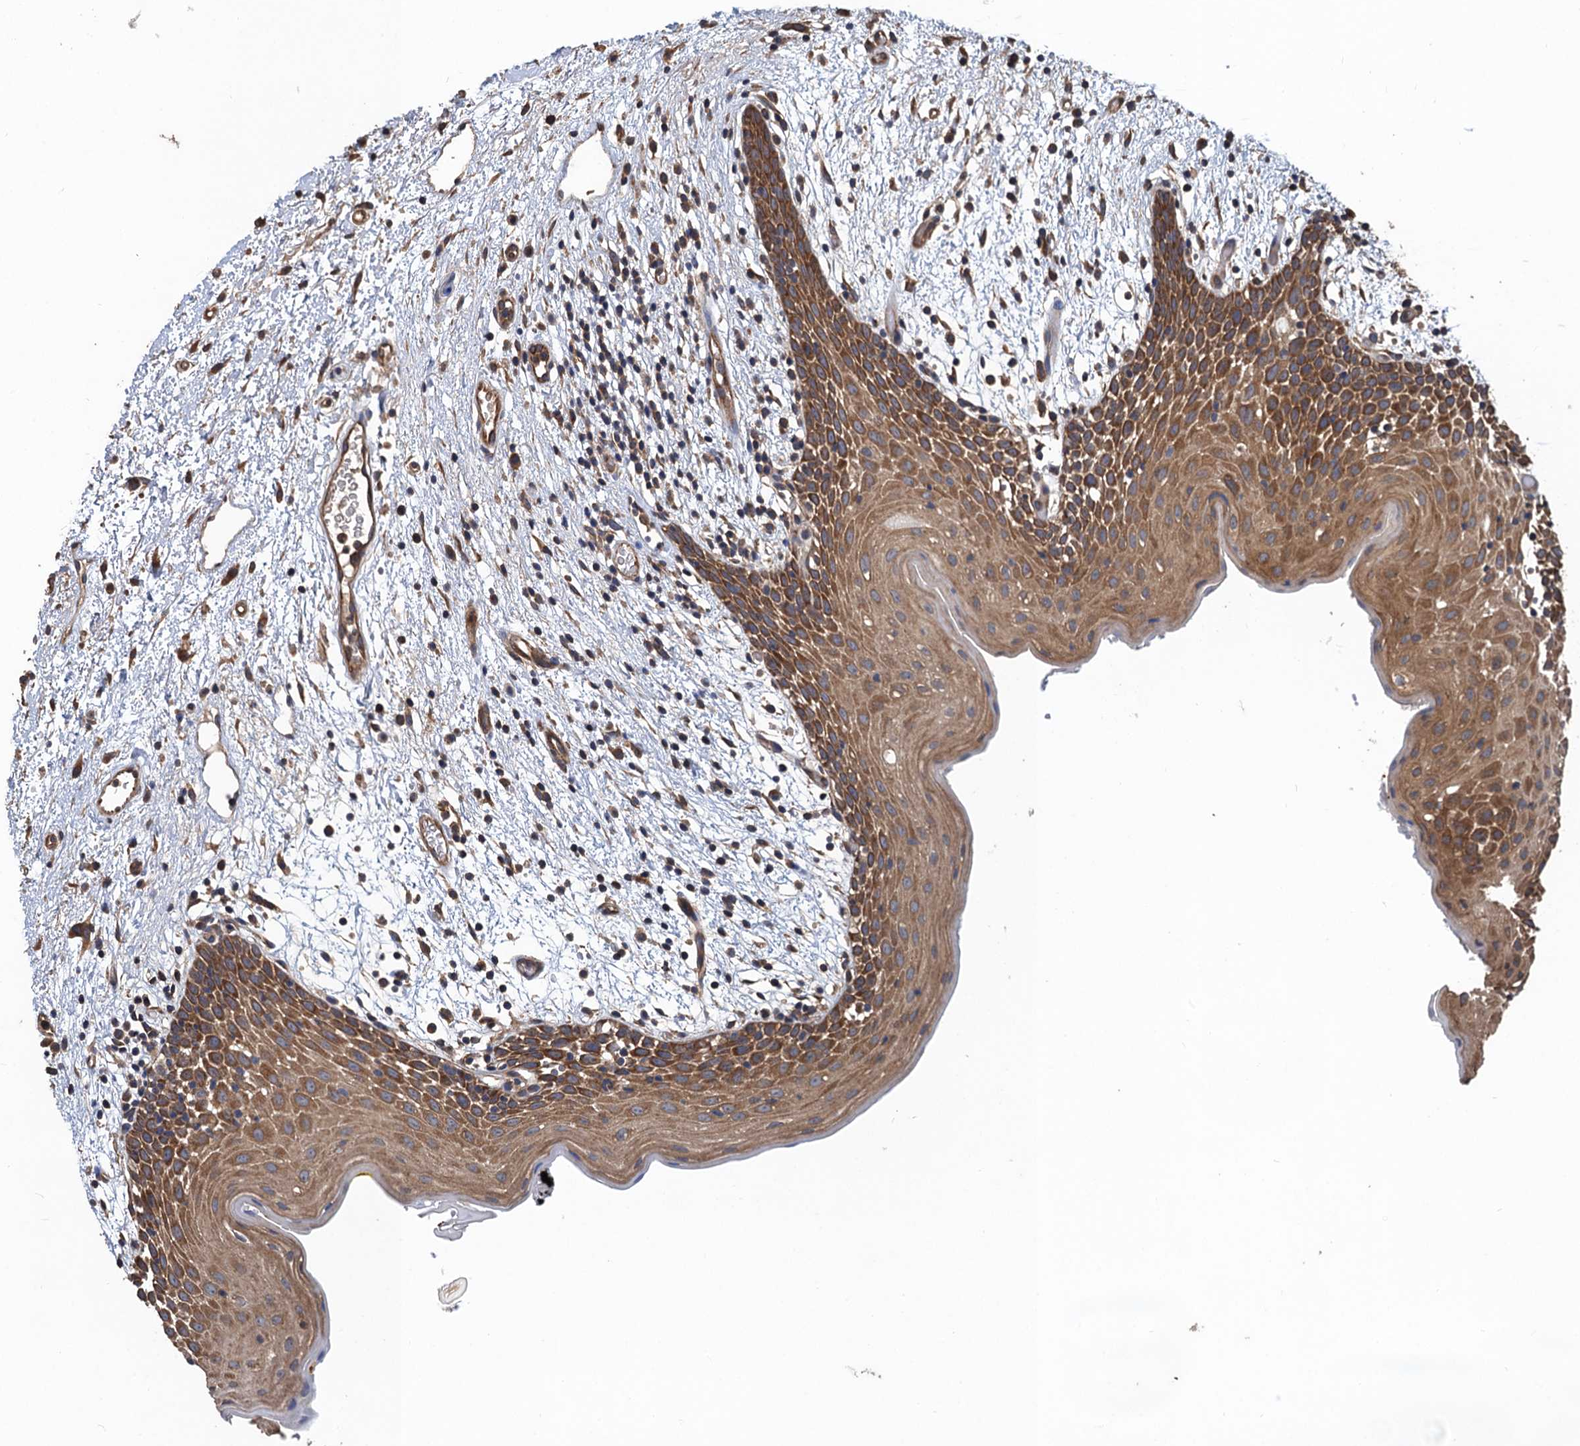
{"staining": {"intensity": "moderate", "quantity": ">75%", "location": "cytoplasmic/membranous"}, "tissue": "oral mucosa", "cell_type": "Squamous epithelial cells", "image_type": "normal", "snomed": [{"axis": "morphology", "description": "Normal tissue, NOS"}, {"axis": "topography", "description": "Skeletal muscle"}, {"axis": "topography", "description": "Oral tissue"}, {"axis": "topography", "description": "Salivary gland"}, {"axis": "topography", "description": "Peripheral nerve tissue"}], "caption": "Immunohistochemistry (DAB) staining of unremarkable oral mucosa shows moderate cytoplasmic/membranous protein expression in about >75% of squamous epithelial cells. (DAB IHC, brown staining for protein, blue staining for nuclei).", "gene": "PPP4R1", "patient": {"sex": "male", "age": 54}}